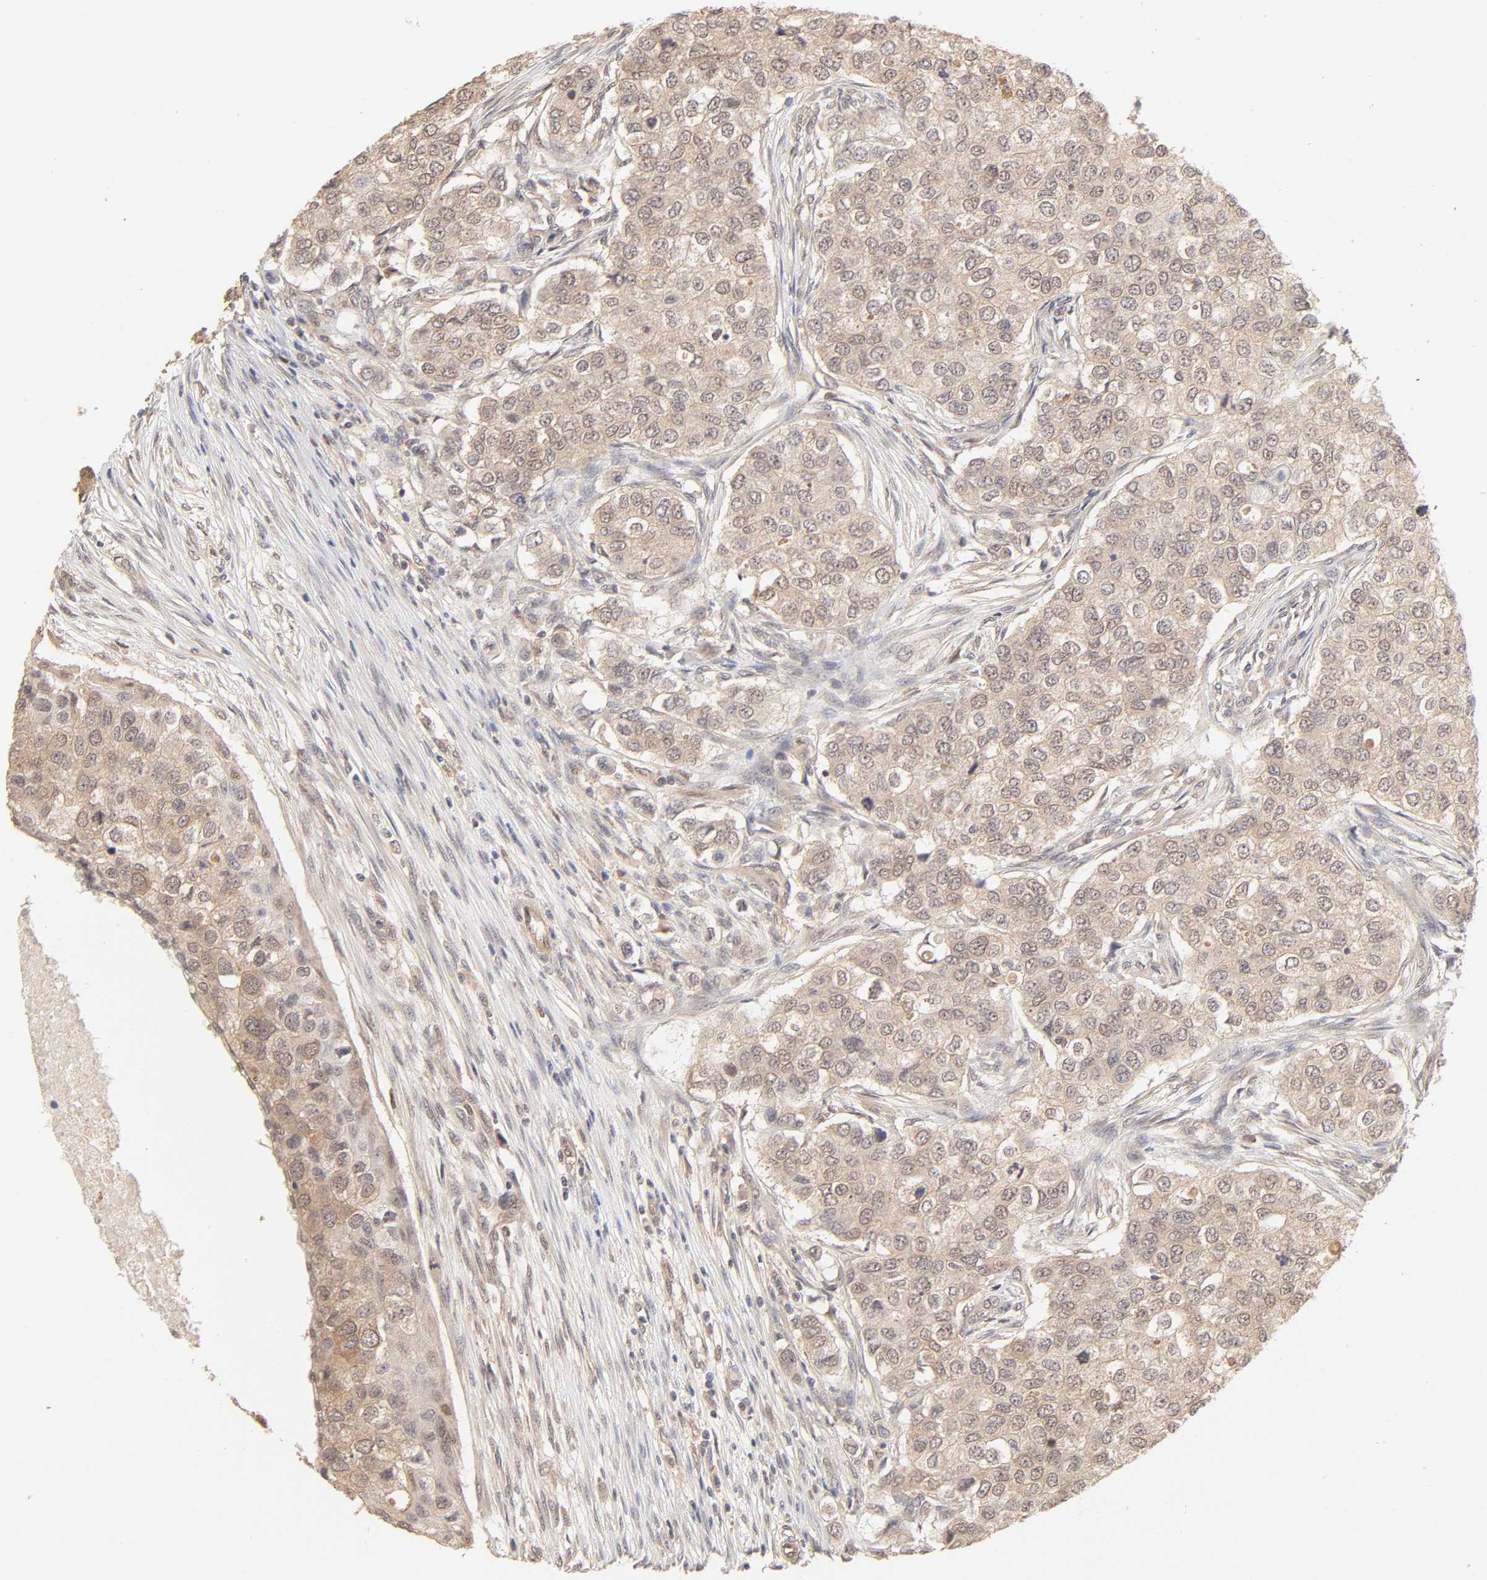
{"staining": {"intensity": "weak", "quantity": ">75%", "location": "cytoplasmic/membranous"}, "tissue": "breast cancer", "cell_type": "Tumor cells", "image_type": "cancer", "snomed": [{"axis": "morphology", "description": "Normal tissue, NOS"}, {"axis": "morphology", "description": "Duct carcinoma"}, {"axis": "topography", "description": "Breast"}], "caption": "Protein staining of breast cancer (infiltrating ductal carcinoma) tissue shows weak cytoplasmic/membranous positivity in approximately >75% of tumor cells. (DAB (3,3'-diaminobenzidine) = brown stain, brightfield microscopy at high magnification).", "gene": "MAPK1", "patient": {"sex": "female", "age": 49}}